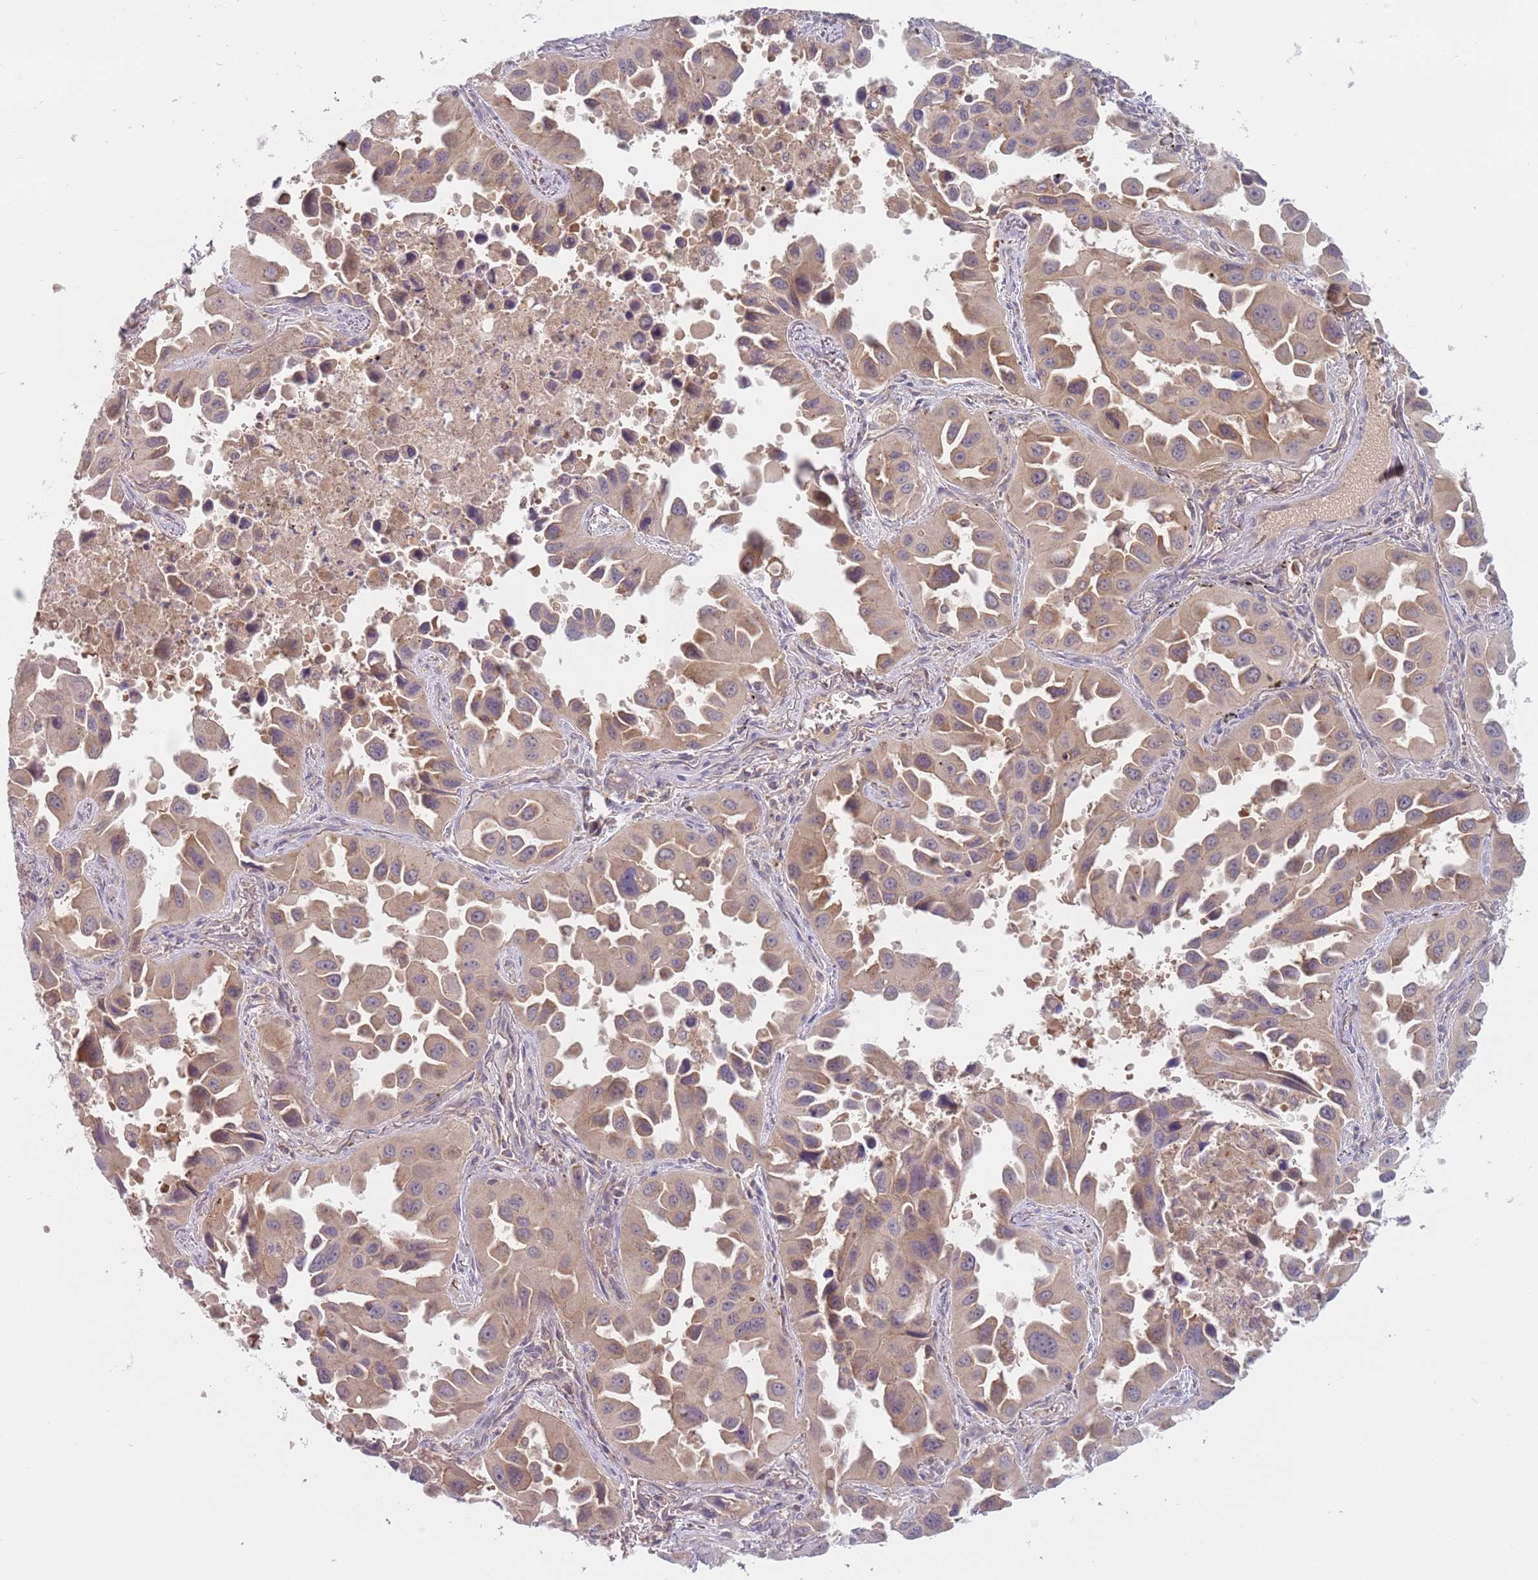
{"staining": {"intensity": "moderate", "quantity": "<25%", "location": "cytoplasmic/membranous"}, "tissue": "lung cancer", "cell_type": "Tumor cells", "image_type": "cancer", "snomed": [{"axis": "morphology", "description": "Adenocarcinoma, NOS"}, {"axis": "topography", "description": "Lung"}], "caption": "Protein expression analysis of adenocarcinoma (lung) reveals moderate cytoplasmic/membranous positivity in about <25% of tumor cells.", "gene": "ASB13", "patient": {"sex": "male", "age": 66}}